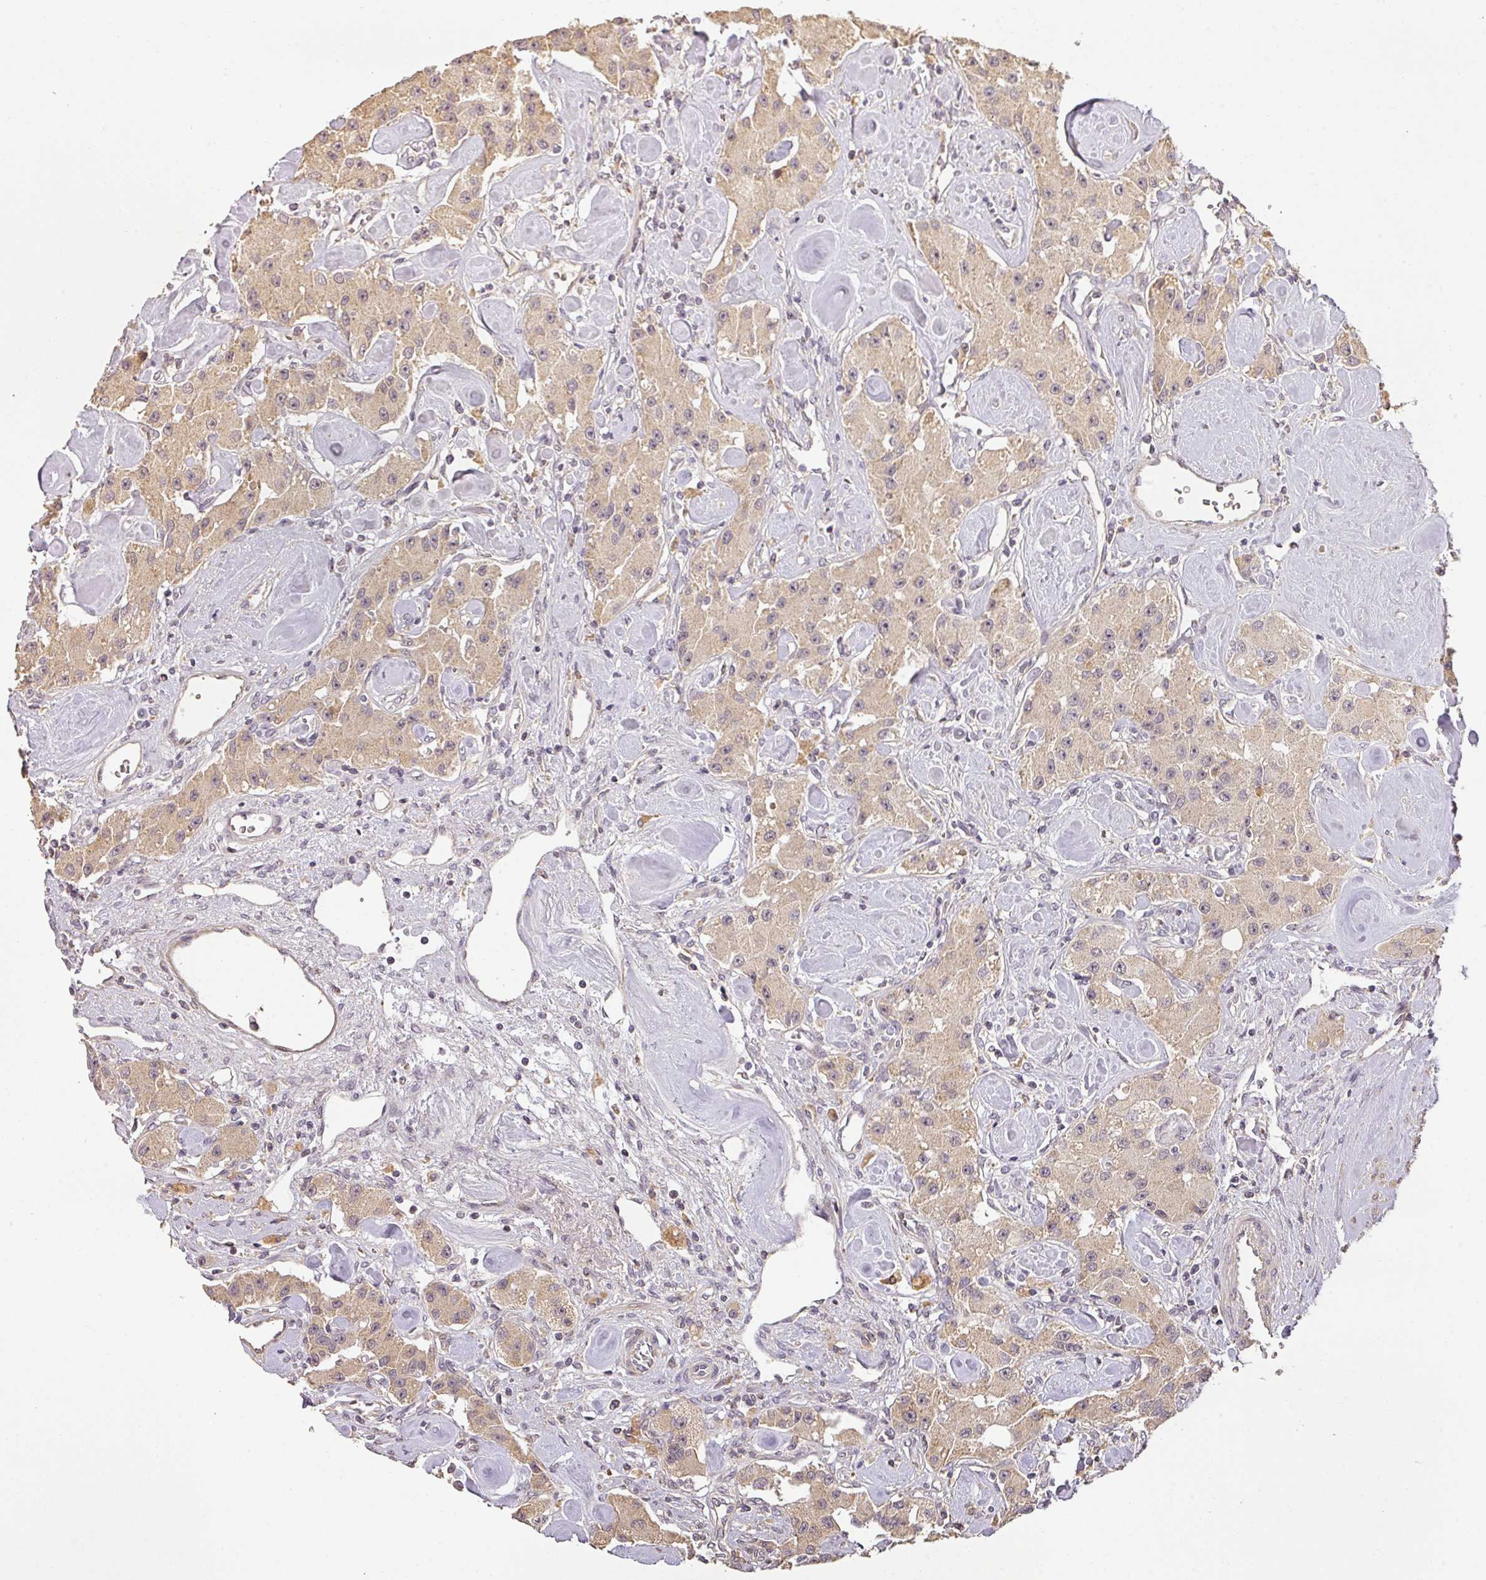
{"staining": {"intensity": "weak", "quantity": "25%-75%", "location": "cytoplasmic/membranous"}, "tissue": "carcinoid", "cell_type": "Tumor cells", "image_type": "cancer", "snomed": [{"axis": "morphology", "description": "Carcinoid, malignant, NOS"}, {"axis": "topography", "description": "Pancreas"}], "caption": "Brown immunohistochemical staining in carcinoid demonstrates weak cytoplasmic/membranous positivity in about 25%-75% of tumor cells.", "gene": "BPIFB3", "patient": {"sex": "male", "age": 41}}